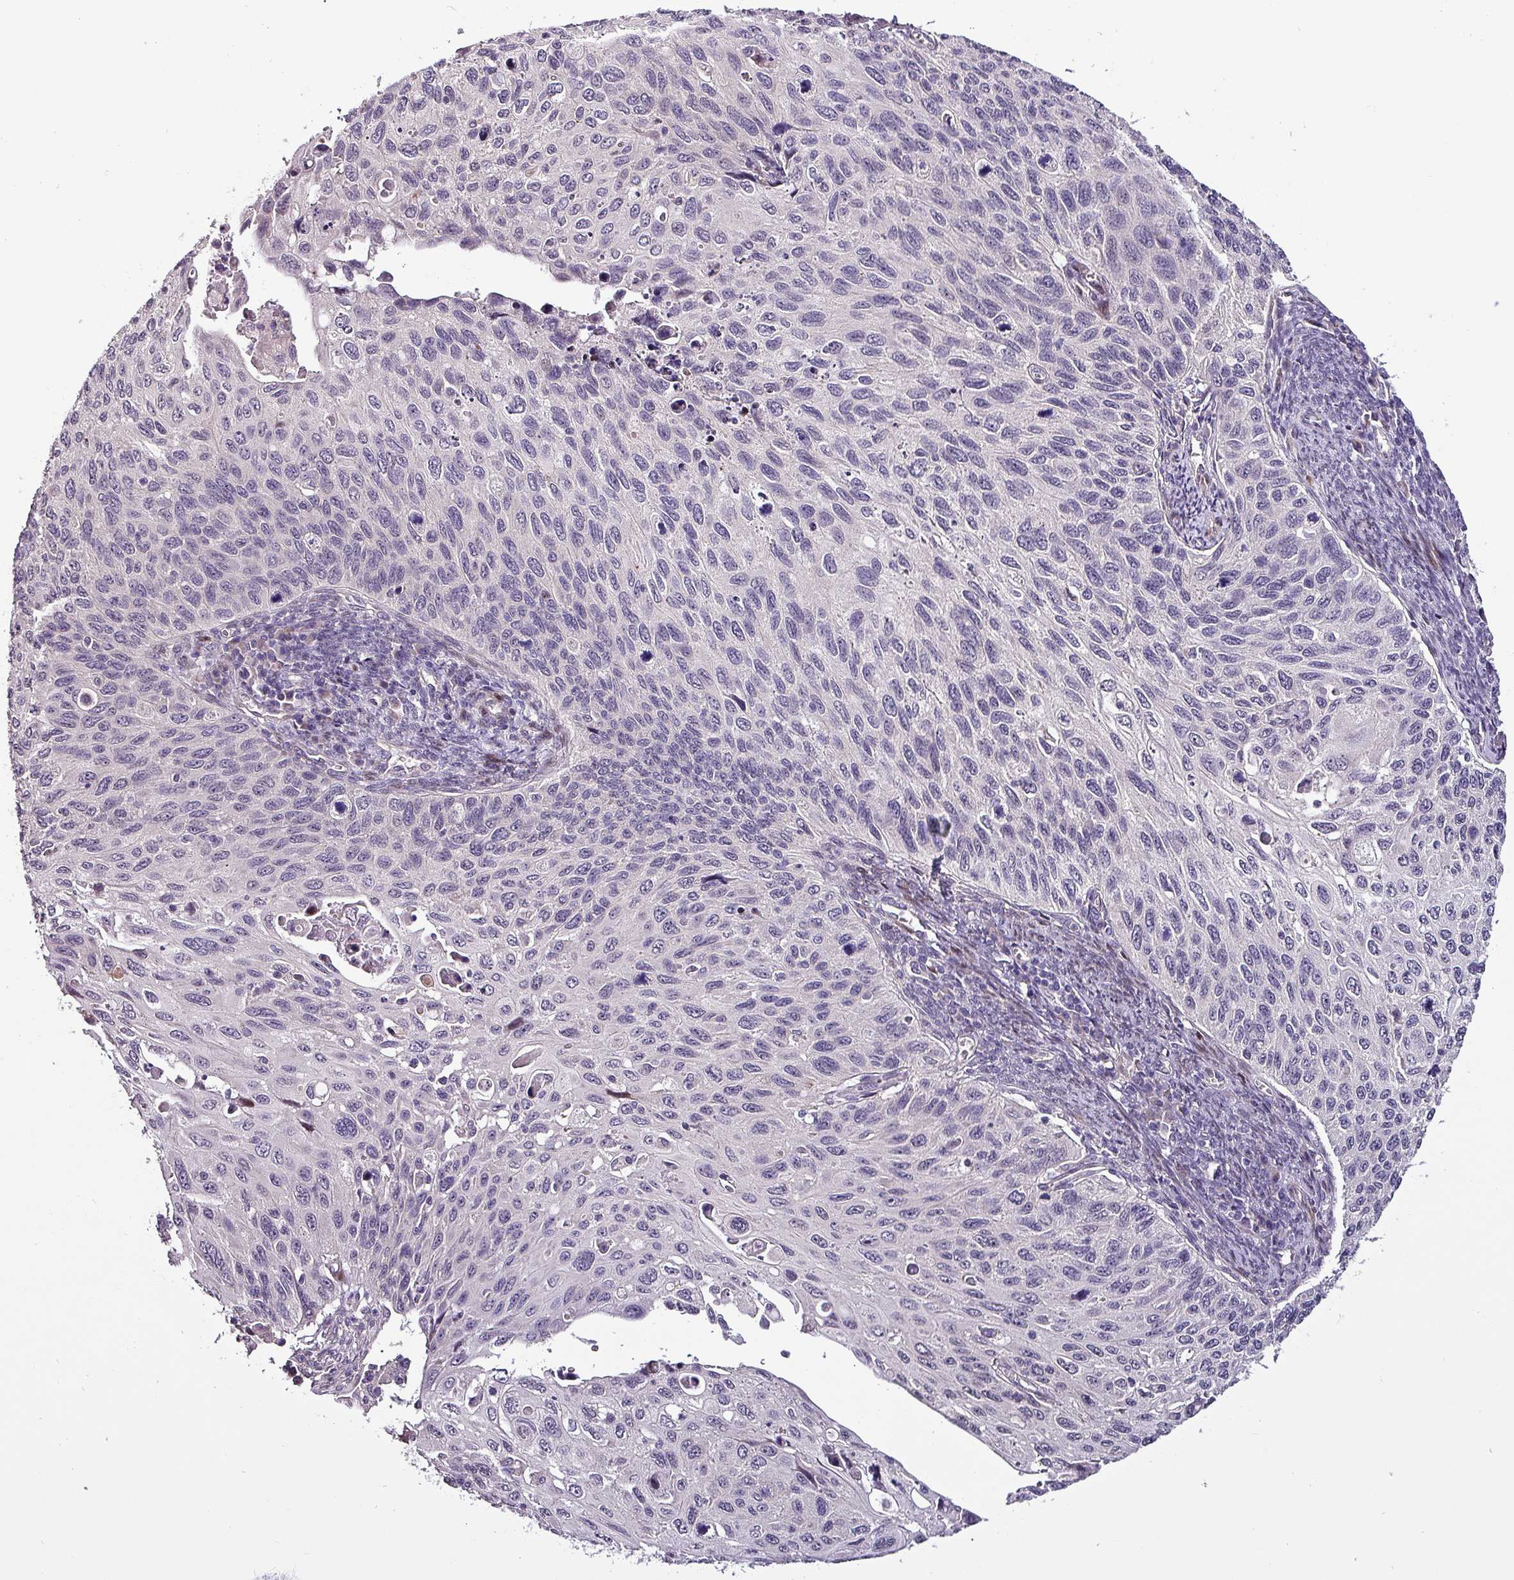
{"staining": {"intensity": "negative", "quantity": "none", "location": "none"}, "tissue": "cervical cancer", "cell_type": "Tumor cells", "image_type": "cancer", "snomed": [{"axis": "morphology", "description": "Squamous cell carcinoma, NOS"}, {"axis": "topography", "description": "Cervix"}], "caption": "An IHC photomicrograph of cervical squamous cell carcinoma is shown. There is no staining in tumor cells of cervical squamous cell carcinoma.", "gene": "GRAPL", "patient": {"sex": "female", "age": 70}}